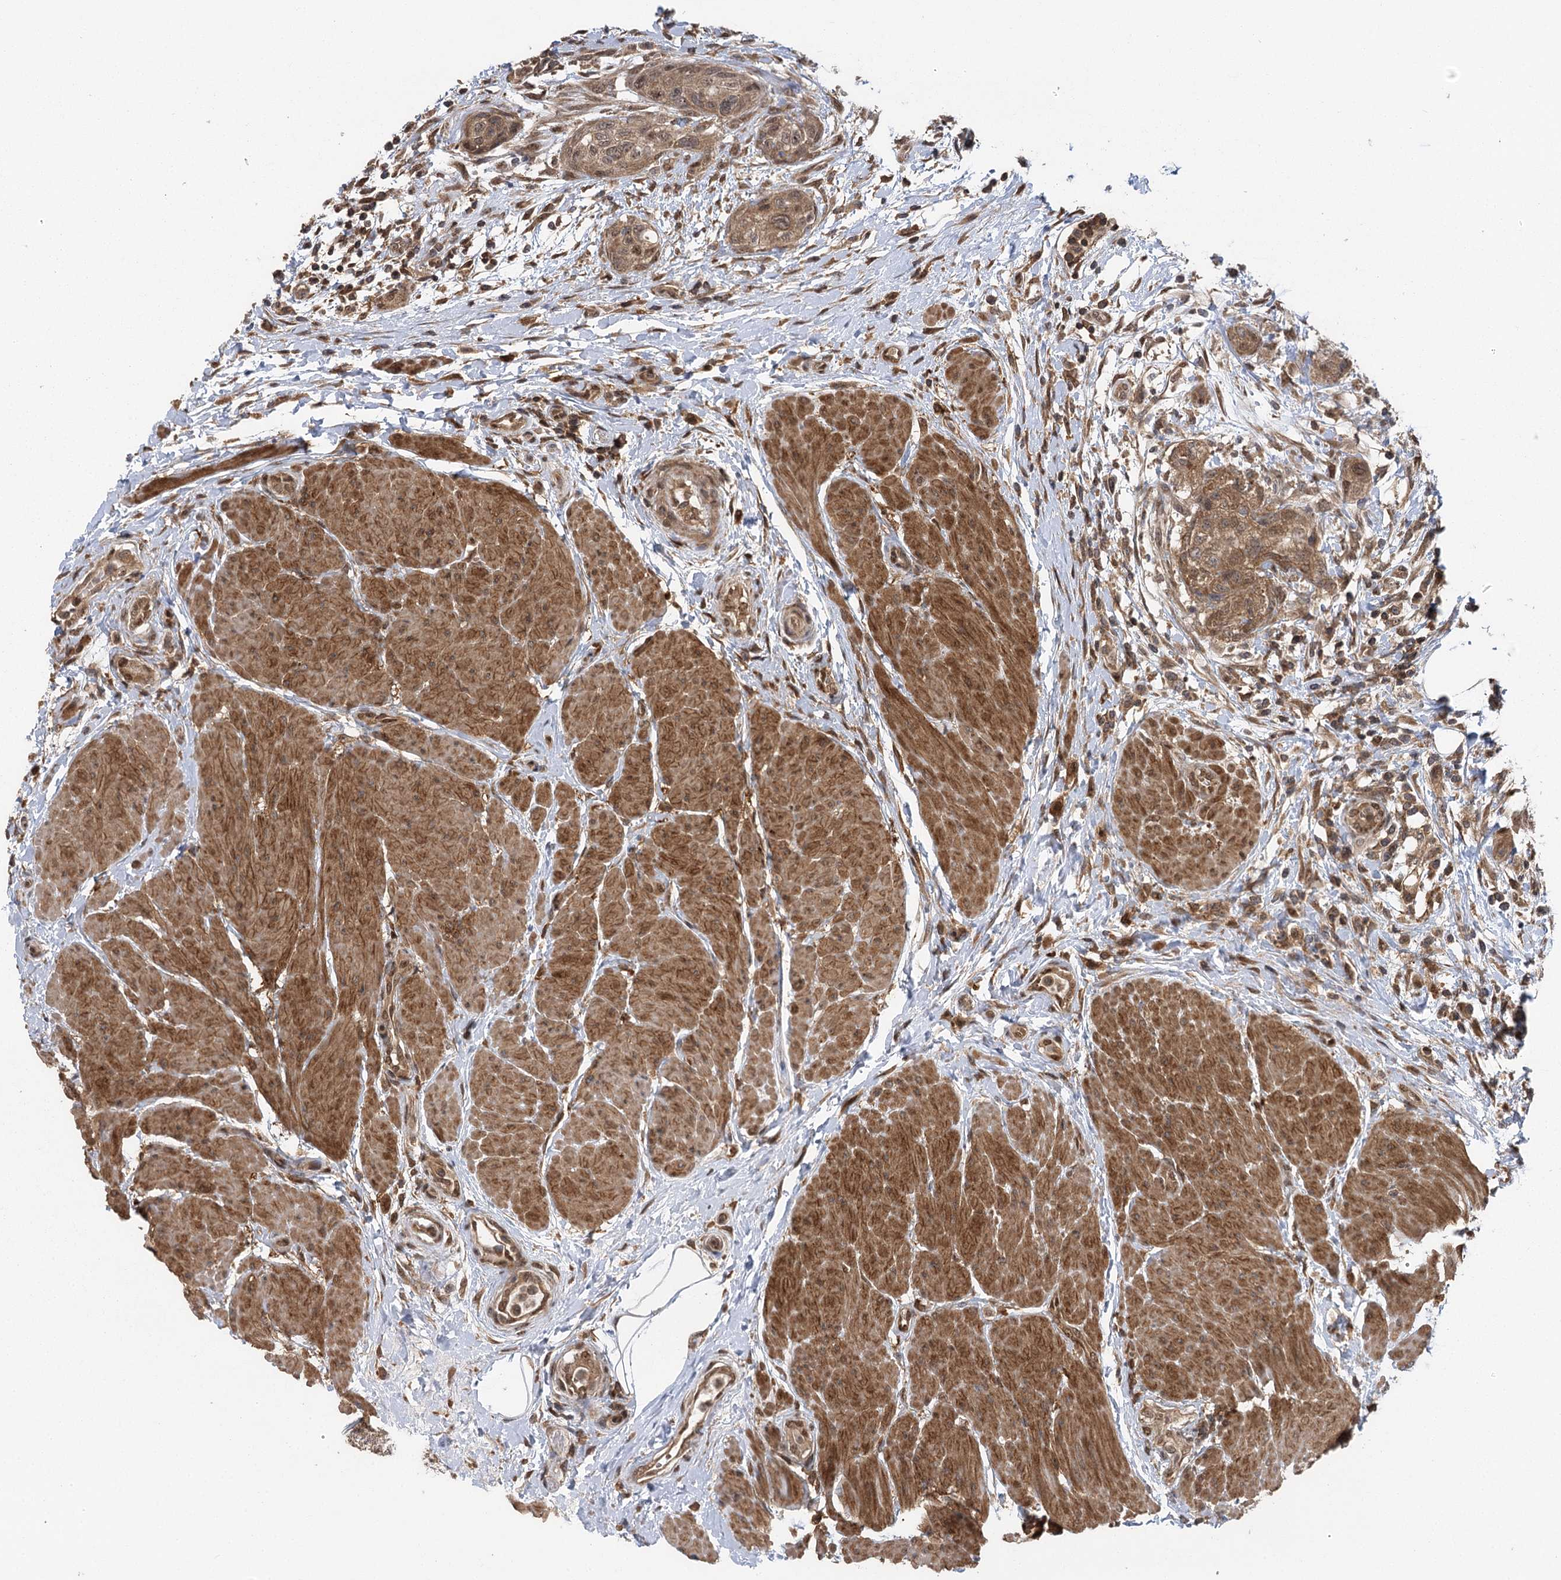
{"staining": {"intensity": "moderate", "quantity": ">75%", "location": "cytoplasmic/membranous,nuclear"}, "tissue": "urothelial cancer", "cell_type": "Tumor cells", "image_type": "cancer", "snomed": [{"axis": "morphology", "description": "Normal tissue, NOS"}, {"axis": "morphology", "description": "Urothelial carcinoma, NOS"}, {"axis": "topography", "description": "Urinary bladder"}, {"axis": "topography", "description": "Peripheral nerve tissue"}], "caption": "The histopathology image shows a brown stain indicating the presence of a protein in the cytoplasmic/membranous and nuclear of tumor cells in transitional cell carcinoma.", "gene": "C12orf4", "patient": {"sex": "male", "age": 35}}